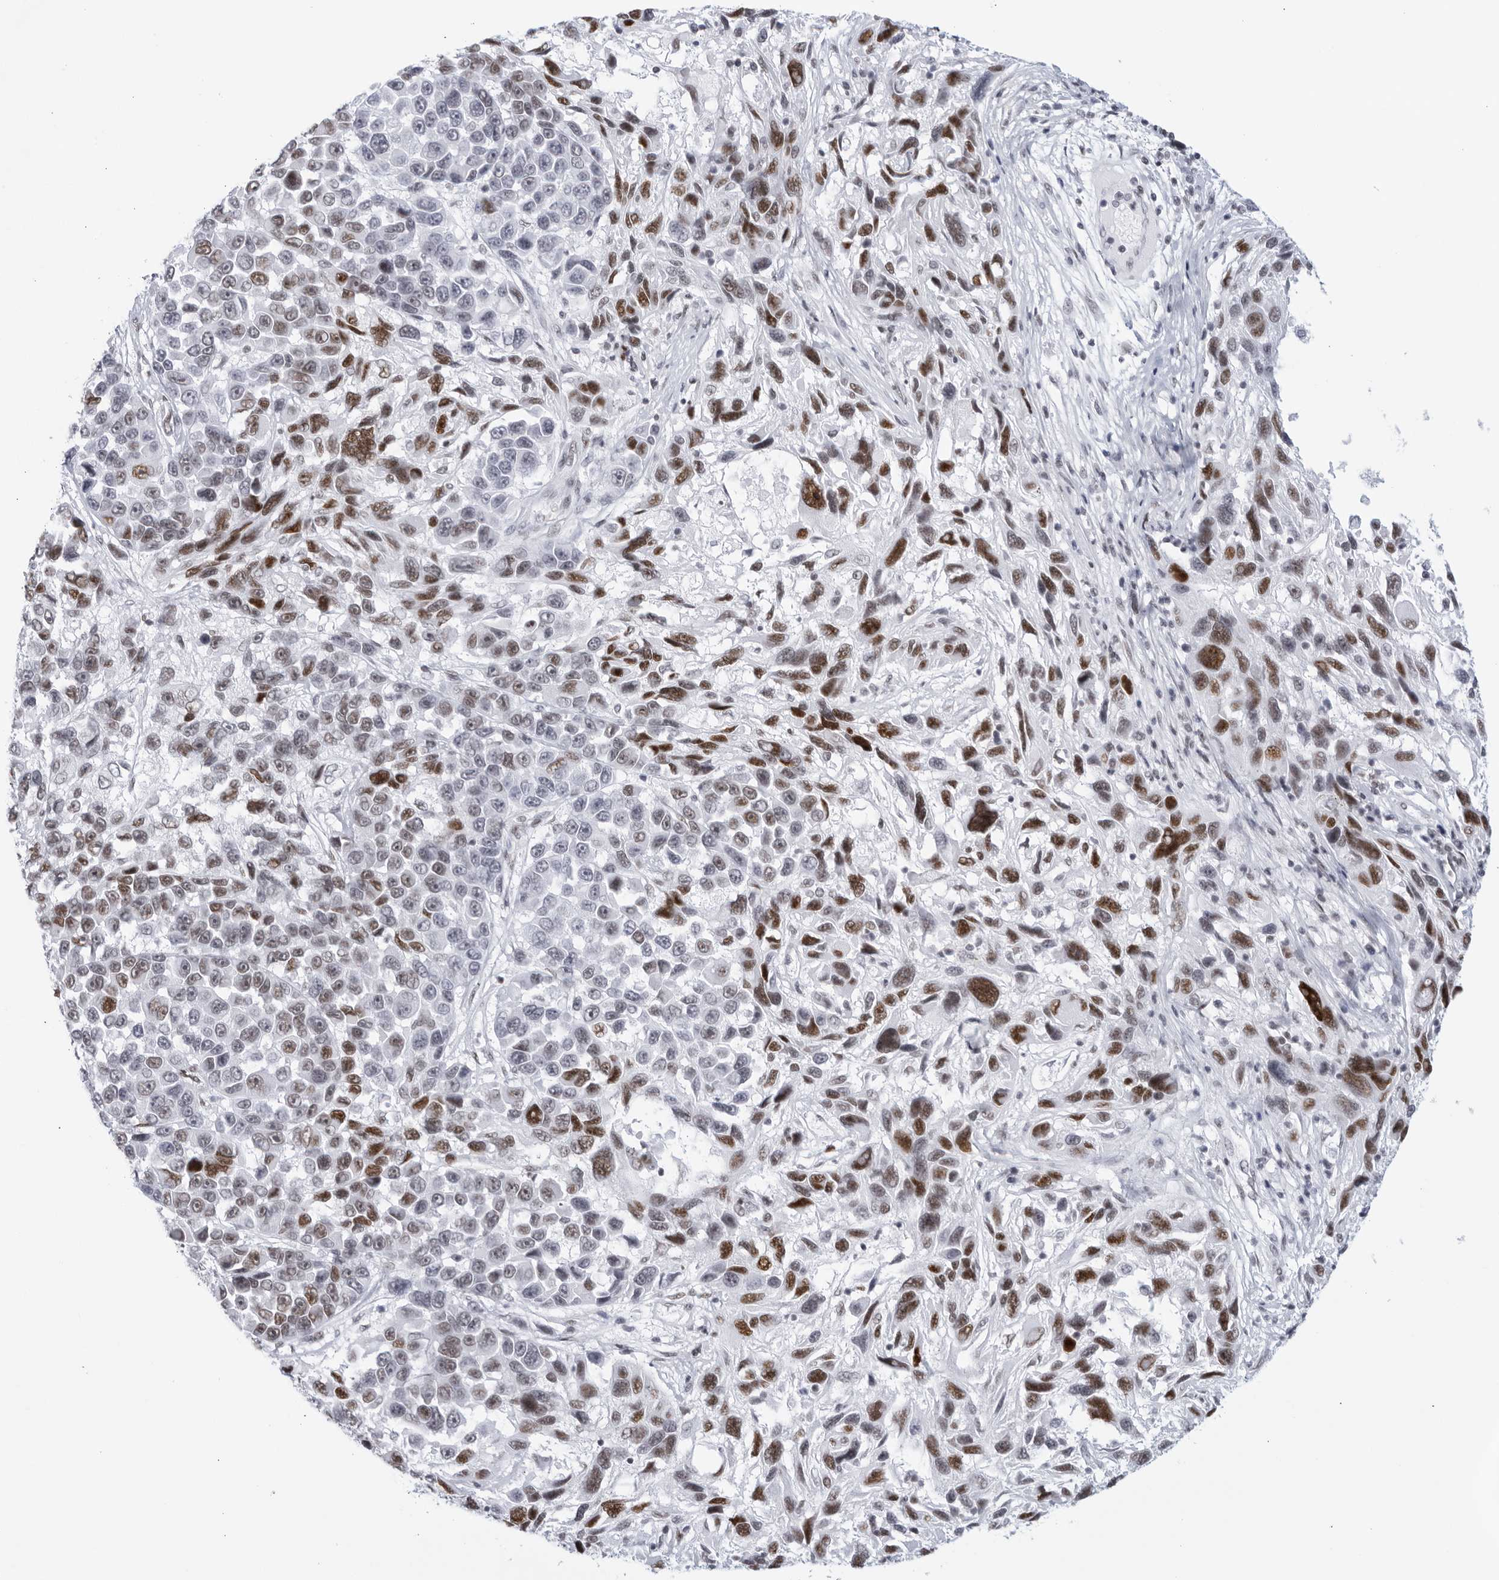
{"staining": {"intensity": "strong", "quantity": "25%-75%", "location": "nuclear"}, "tissue": "melanoma", "cell_type": "Tumor cells", "image_type": "cancer", "snomed": [{"axis": "morphology", "description": "Malignant melanoma, NOS"}, {"axis": "topography", "description": "Skin"}], "caption": "Immunohistochemical staining of human malignant melanoma shows high levels of strong nuclear positivity in approximately 25%-75% of tumor cells. (Stains: DAB in brown, nuclei in blue, Microscopy: brightfield microscopy at high magnification).", "gene": "HP1BP3", "patient": {"sex": "male", "age": 53}}